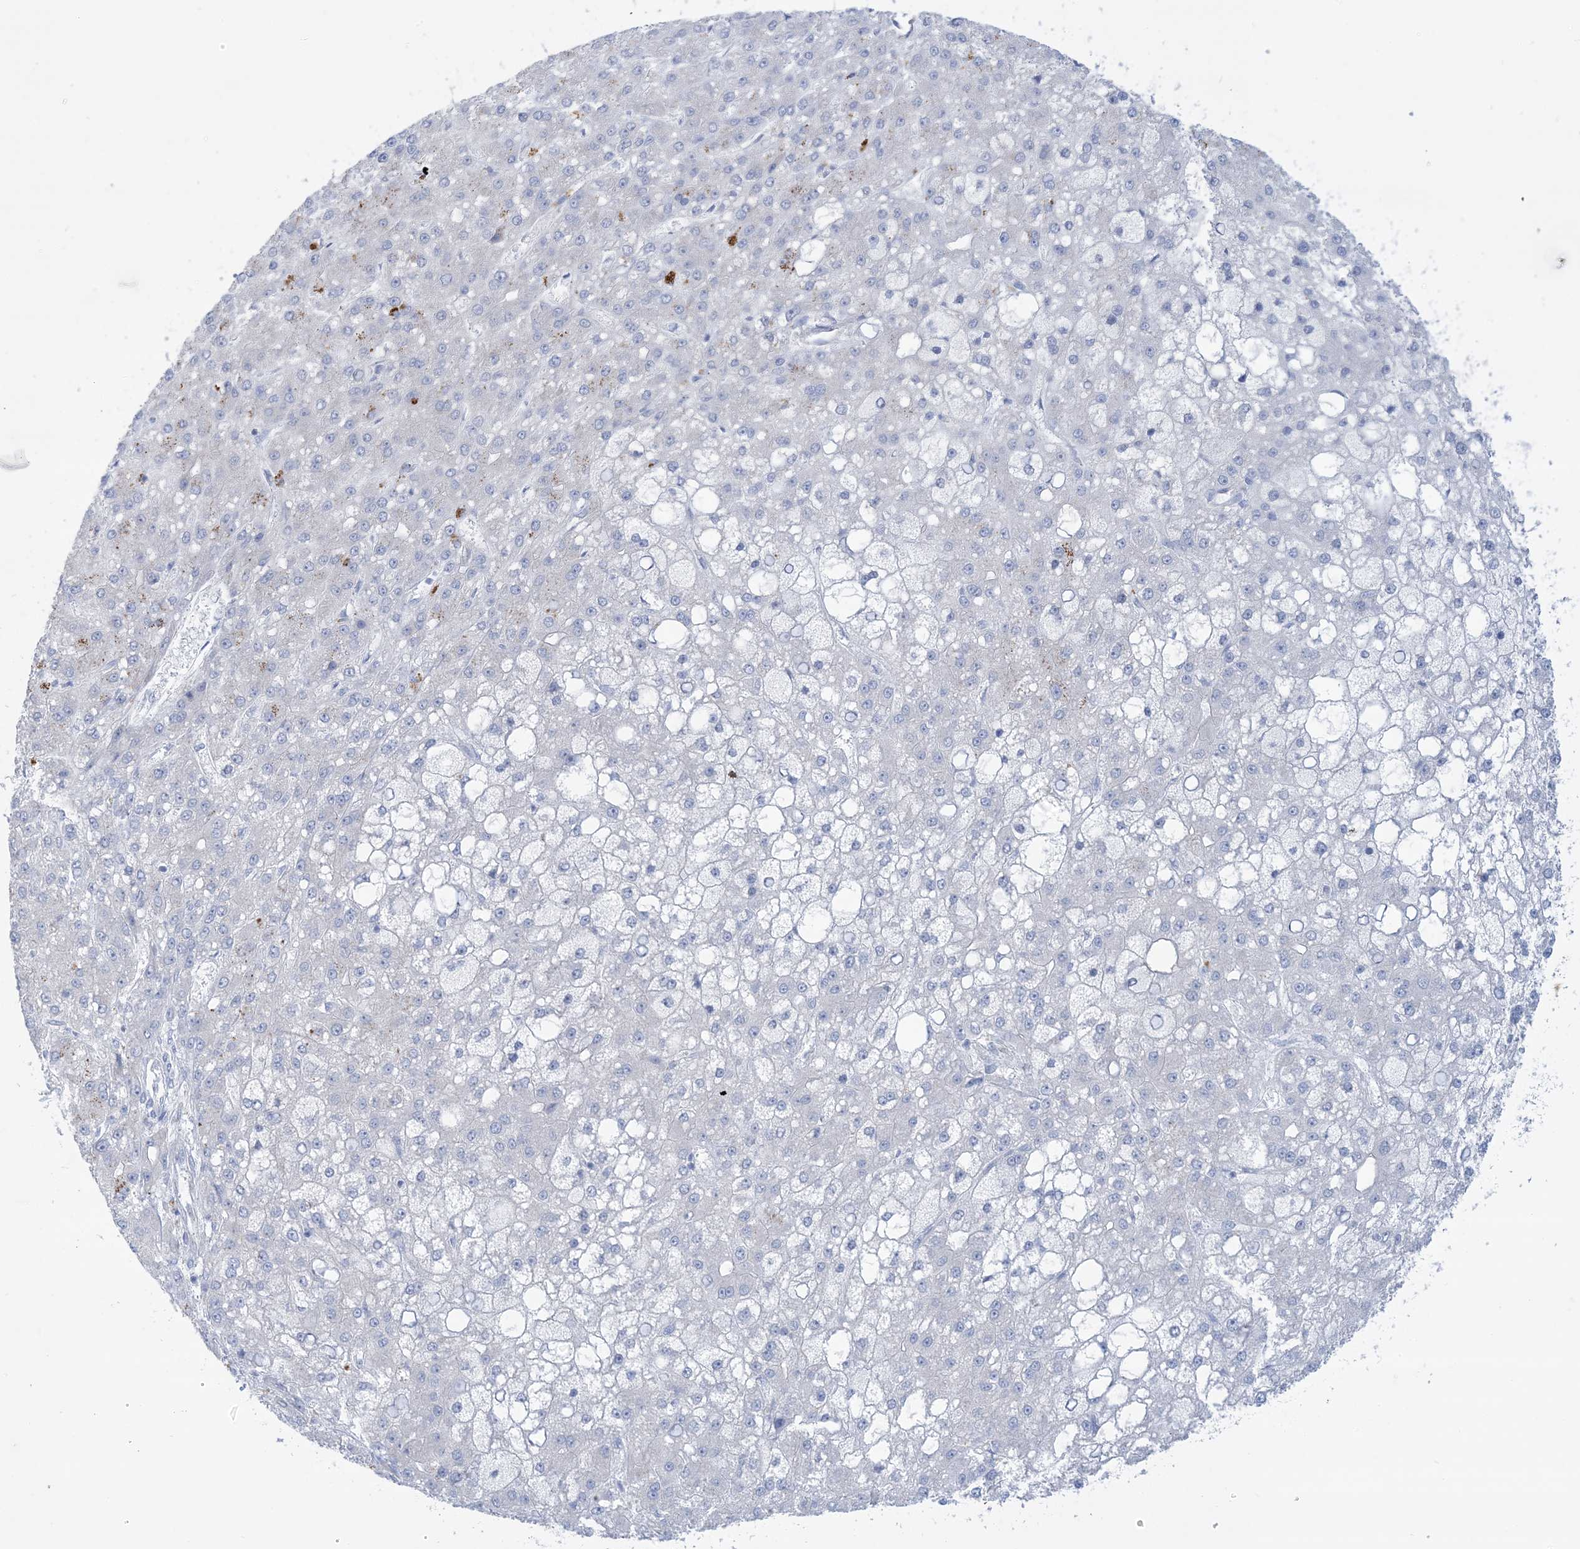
{"staining": {"intensity": "negative", "quantity": "none", "location": "none"}, "tissue": "liver cancer", "cell_type": "Tumor cells", "image_type": "cancer", "snomed": [{"axis": "morphology", "description": "Carcinoma, Hepatocellular, NOS"}, {"axis": "topography", "description": "Liver"}], "caption": "Hepatocellular carcinoma (liver) was stained to show a protein in brown. There is no significant positivity in tumor cells. The staining was performed using DAB to visualize the protein expression in brown, while the nuclei were stained in blue with hematoxylin (Magnification: 20x).", "gene": "ATP11C", "patient": {"sex": "male", "age": 67}}